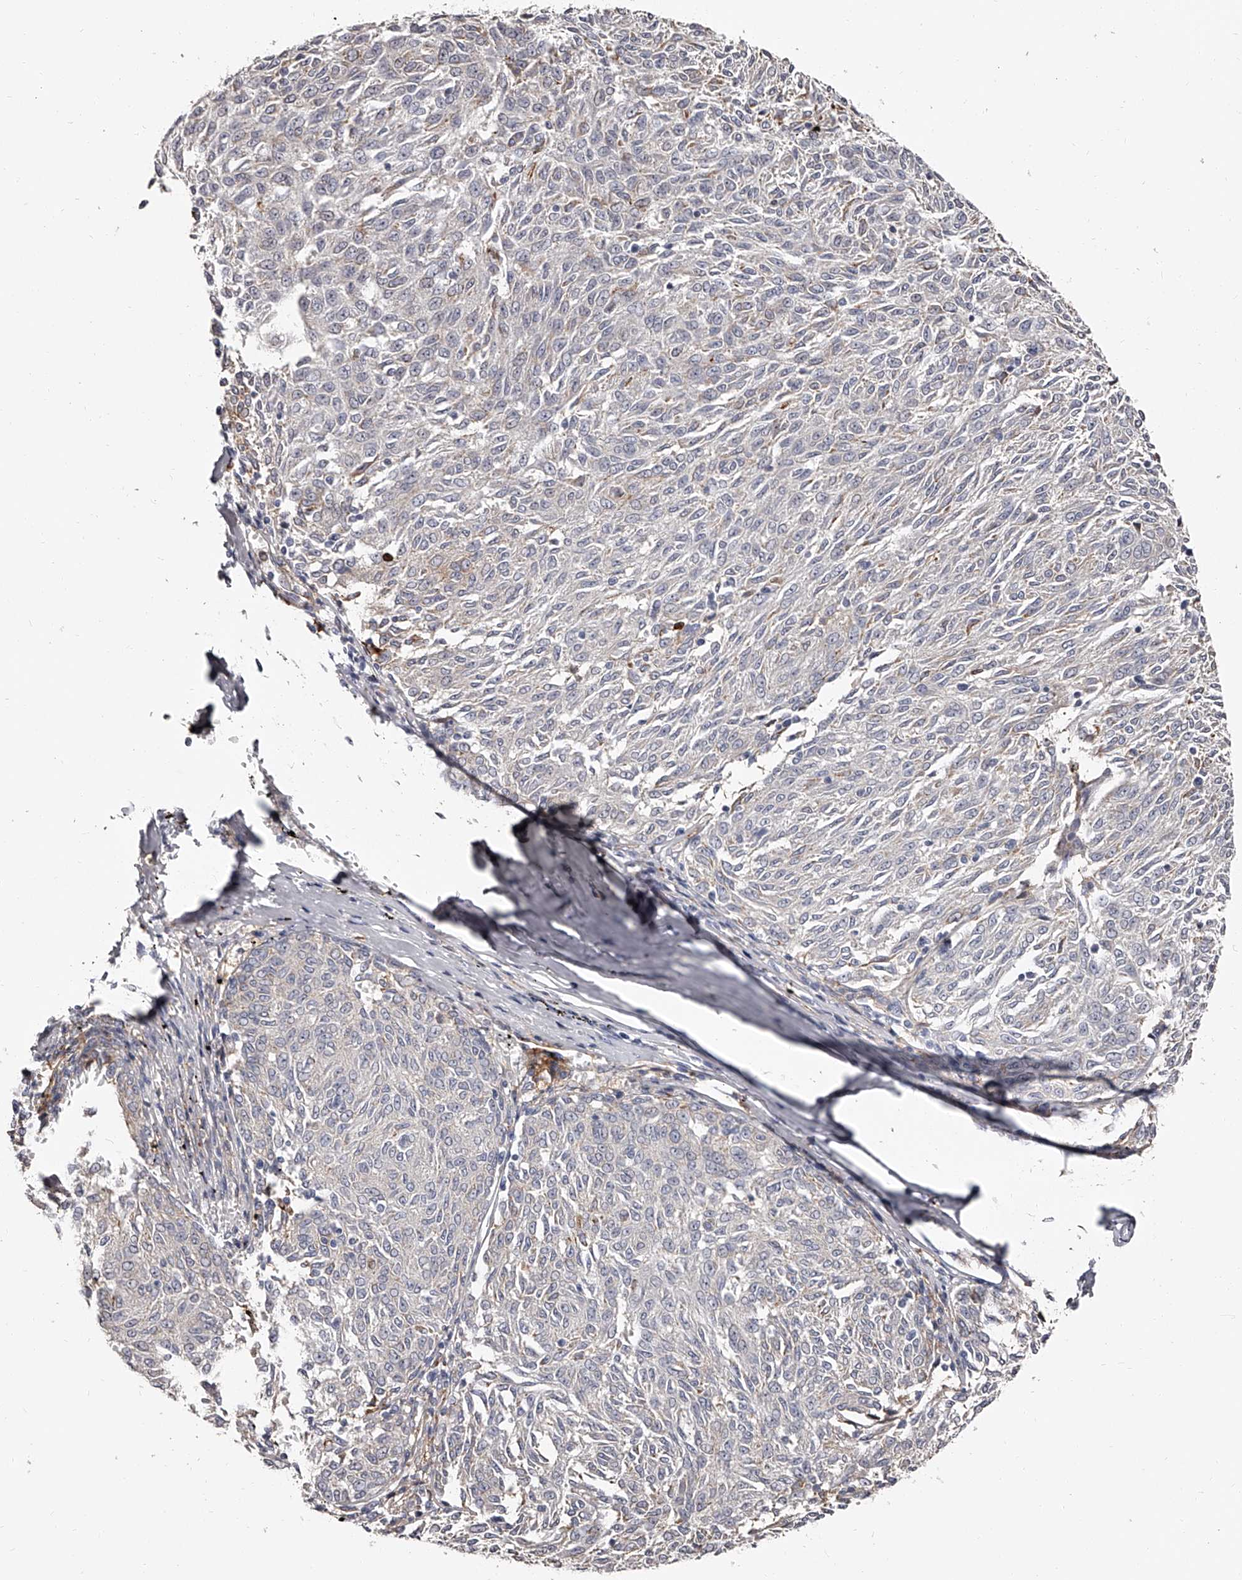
{"staining": {"intensity": "negative", "quantity": "none", "location": "none"}, "tissue": "melanoma", "cell_type": "Tumor cells", "image_type": "cancer", "snomed": [{"axis": "morphology", "description": "Malignant melanoma, NOS"}, {"axis": "topography", "description": "Skin"}], "caption": "The immunohistochemistry histopathology image has no significant expression in tumor cells of malignant melanoma tissue.", "gene": "PACSIN1", "patient": {"sex": "female", "age": 72}}